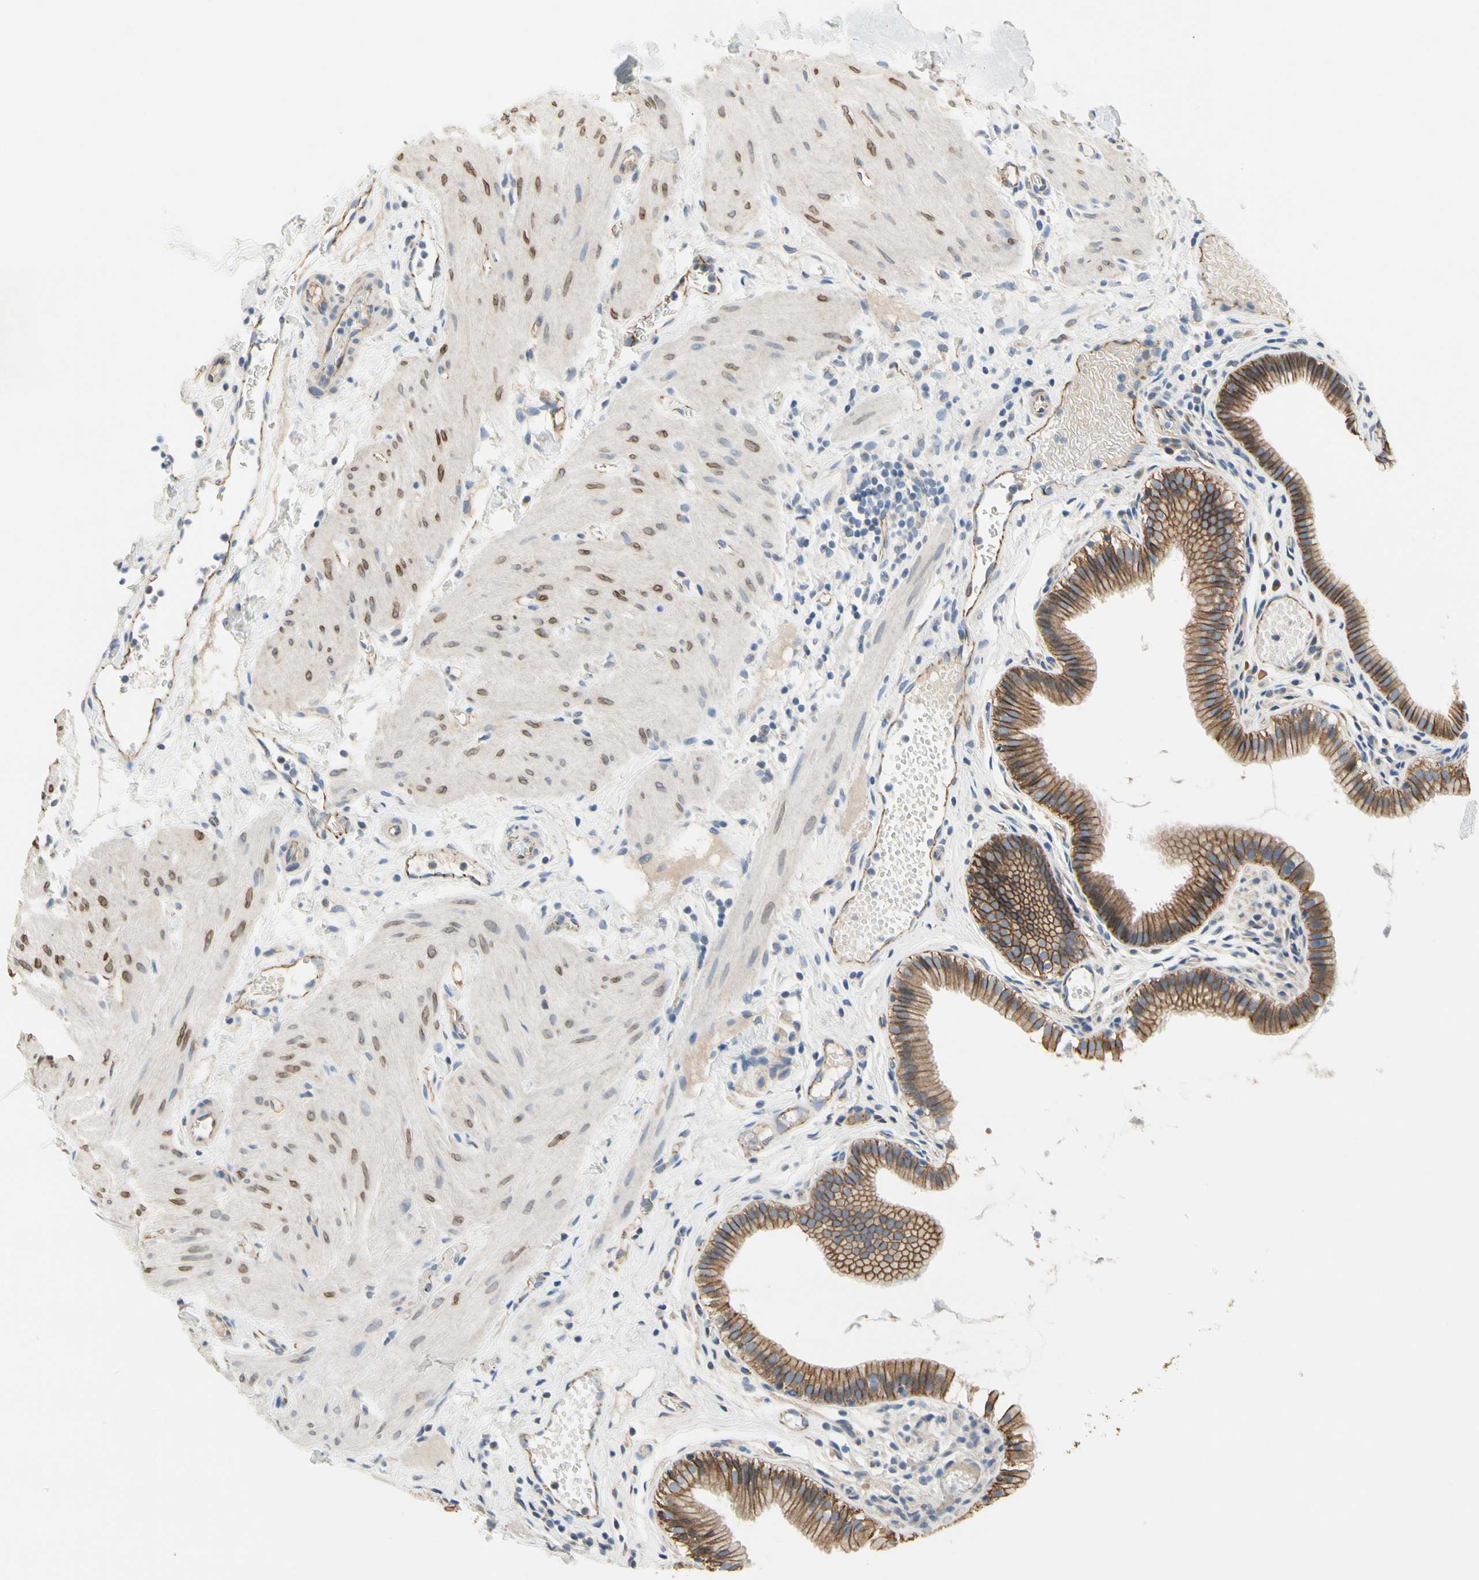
{"staining": {"intensity": "strong", "quantity": ">75%", "location": "cytoplasmic/membranous"}, "tissue": "gallbladder", "cell_type": "Glandular cells", "image_type": "normal", "snomed": [{"axis": "morphology", "description": "Normal tissue, NOS"}, {"axis": "topography", "description": "Gallbladder"}], "caption": "Brown immunohistochemical staining in benign human gallbladder demonstrates strong cytoplasmic/membranous staining in approximately >75% of glandular cells.", "gene": "LGR6", "patient": {"sex": "female", "age": 26}}